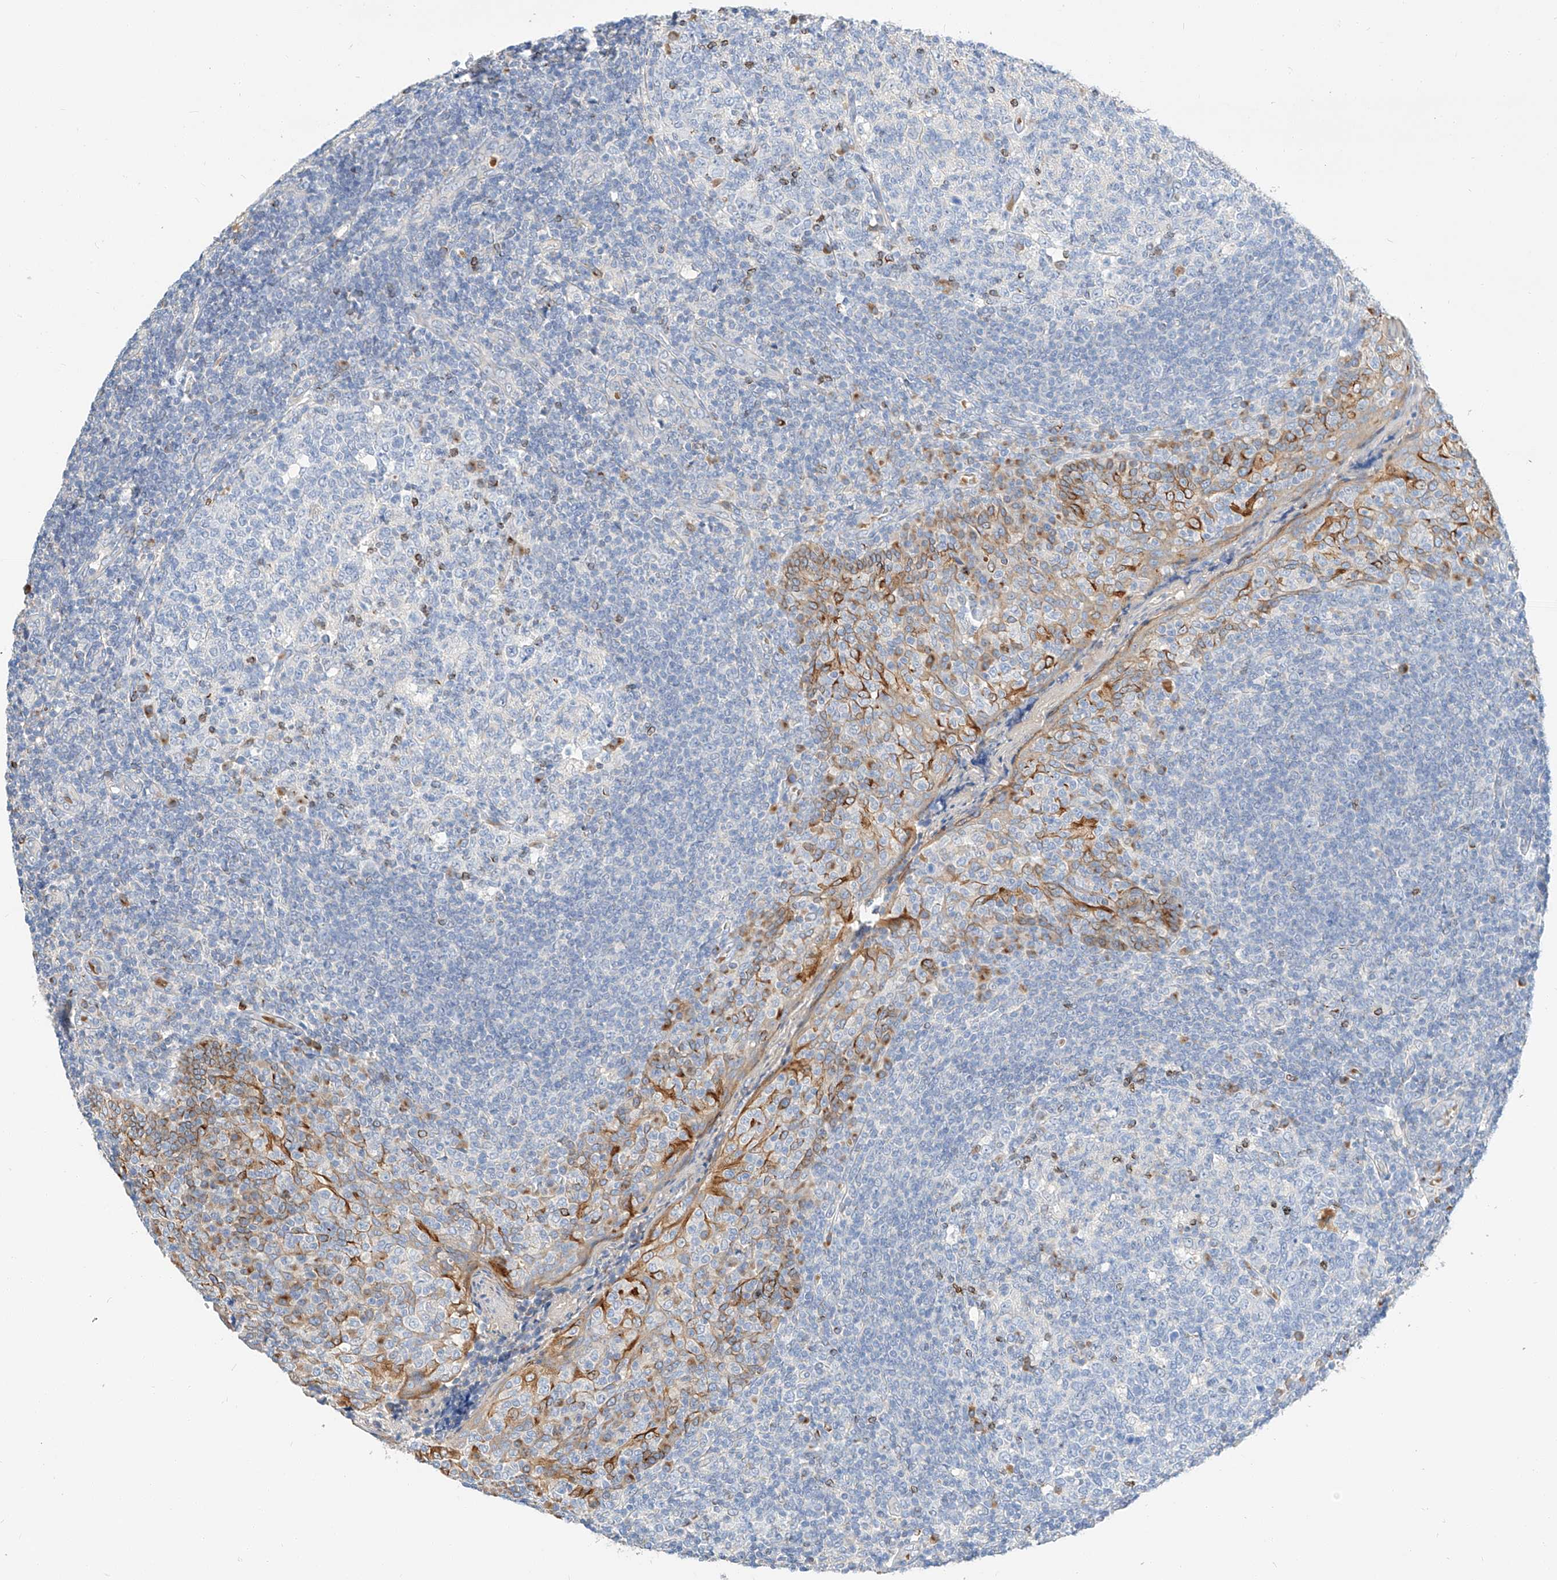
{"staining": {"intensity": "moderate", "quantity": "<25%", "location": "cytoplasmic/membranous"}, "tissue": "tonsil", "cell_type": "Germinal center cells", "image_type": "normal", "snomed": [{"axis": "morphology", "description": "Normal tissue, NOS"}, {"axis": "topography", "description": "Tonsil"}], "caption": "Tonsil stained with immunohistochemistry (IHC) reveals moderate cytoplasmic/membranous staining in about <25% of germinal center cells.", "gene": "MAP7", "patient": {"sex": "female", "age": 19}}